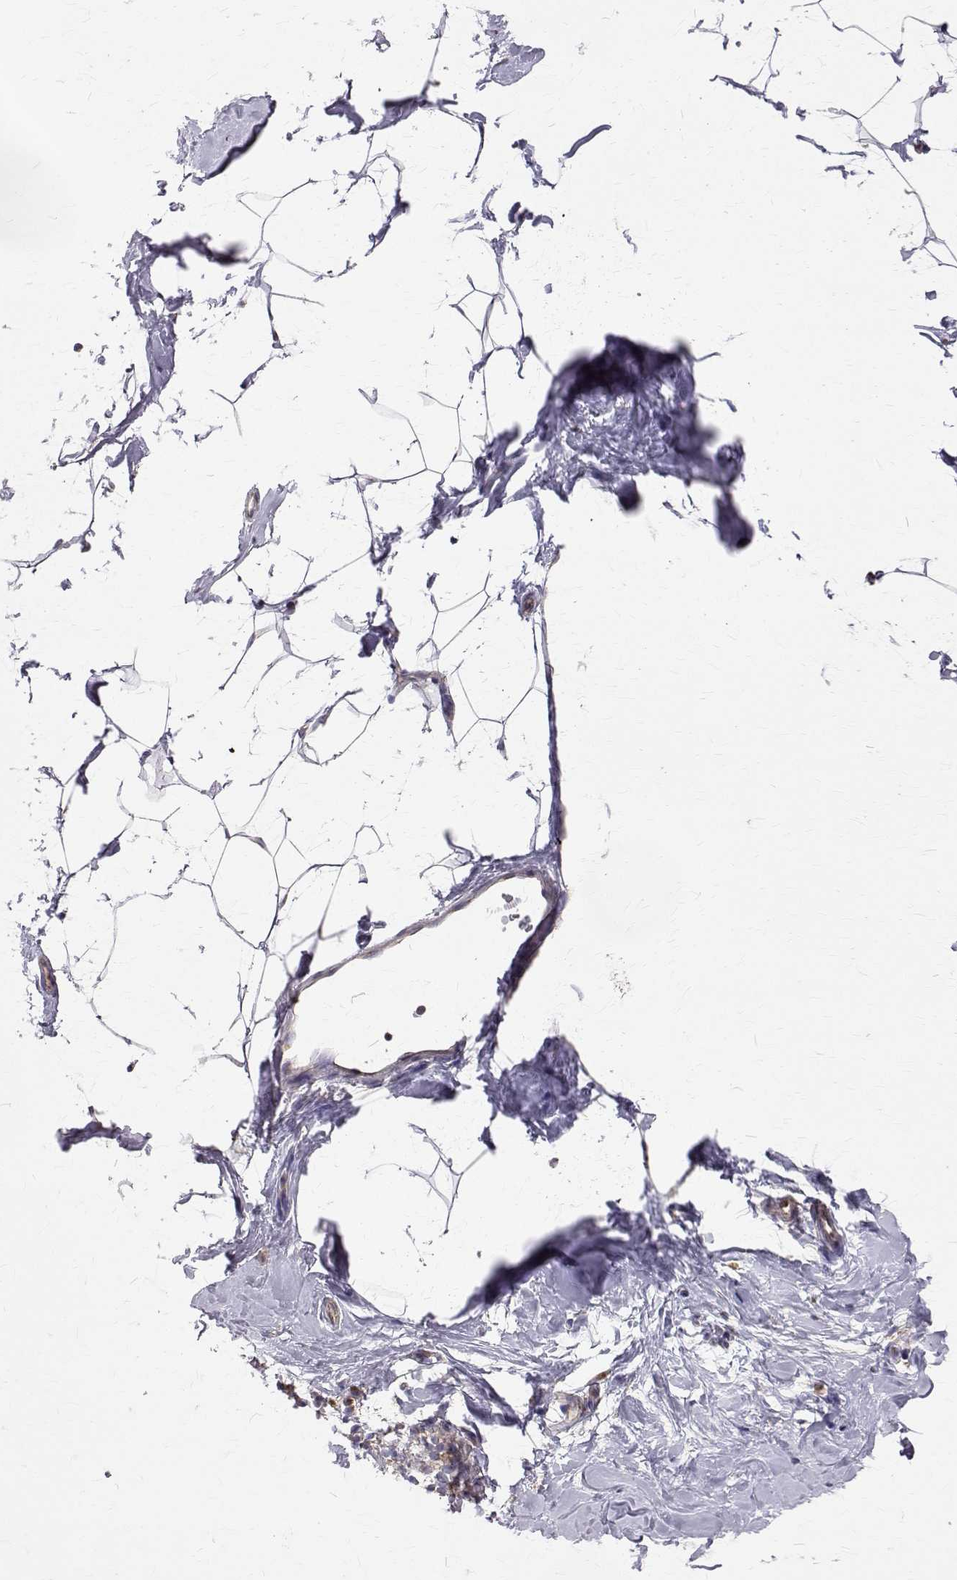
{"staining": {"intensity": "weak", "quantity": "25%-75%", "location": "cytoplasmic/membranous"}, "tissue": "breast", "cell_type": "Adipocytes", "image_type": "normal", "snomed": [{"axis": "morphology", "description": "Normal tissue, NOS"}, {"axis": "topography", "description": "Breast"}], "caption": "Weak cytoplasmic/membranous protein expression is present in about 25%-75% of adipocytes in breast.", "gene": "ARFGAP1", "patient": {"sex": "female", "age": 32}}